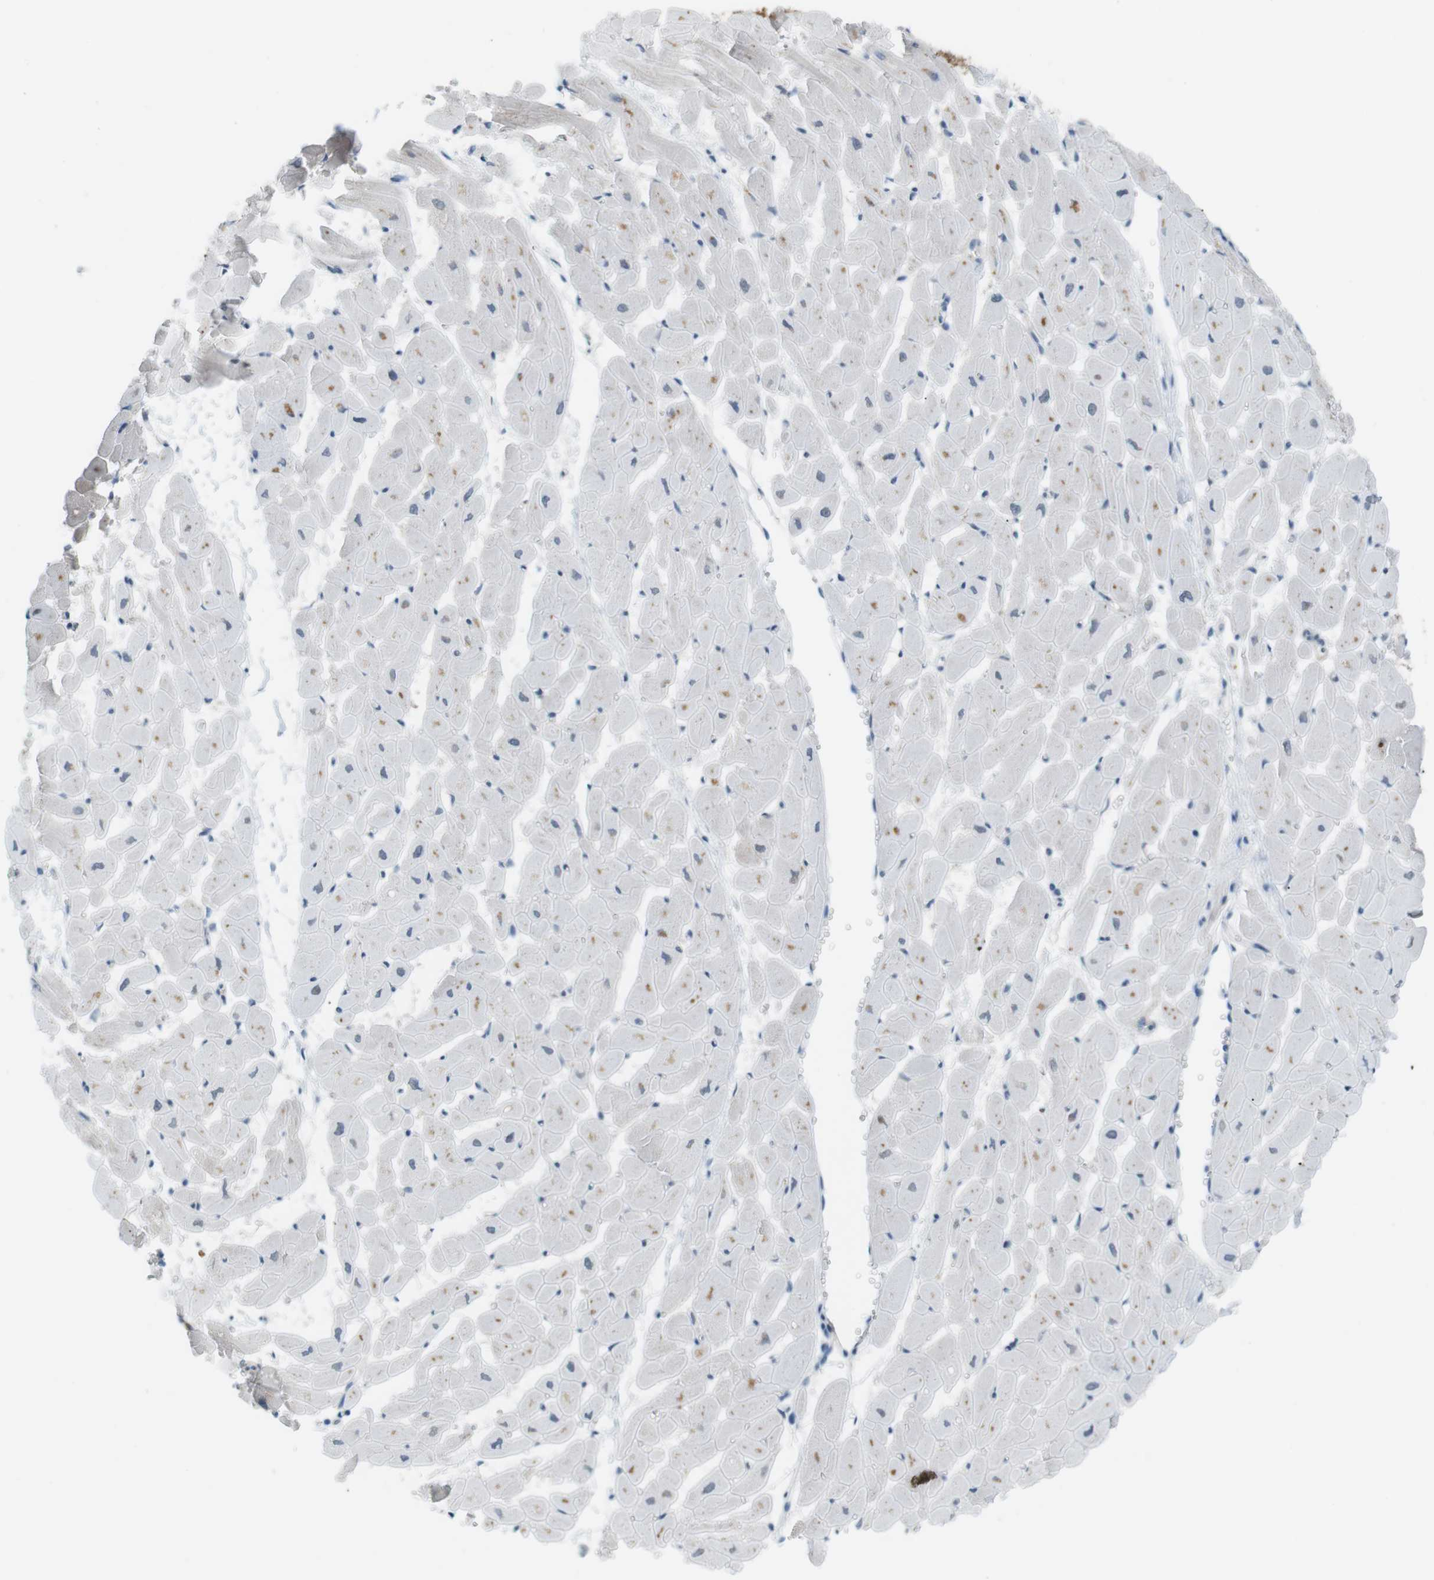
{"staining": {"intensity": "negative", "quantity": "none", "location": "none"}, "tissue": "heart muscle", "cell_type": "Cardiomyocytes", "image_type": "normal", "snomed": [{"axis": "morphology", "description": "Normal tissue, NOS"}, {"axis": "topography", "description": "Heart"}], "caption": "Photomicrograph shows no protein expression in cardiomyocytes of unremarkable heart muscle. The staining is performed using DAB brown chromogen with nuclei counter-stained in using hematoxylin.", "gene": "RTN3", "patient": {"sex": "female", "age": 19}}